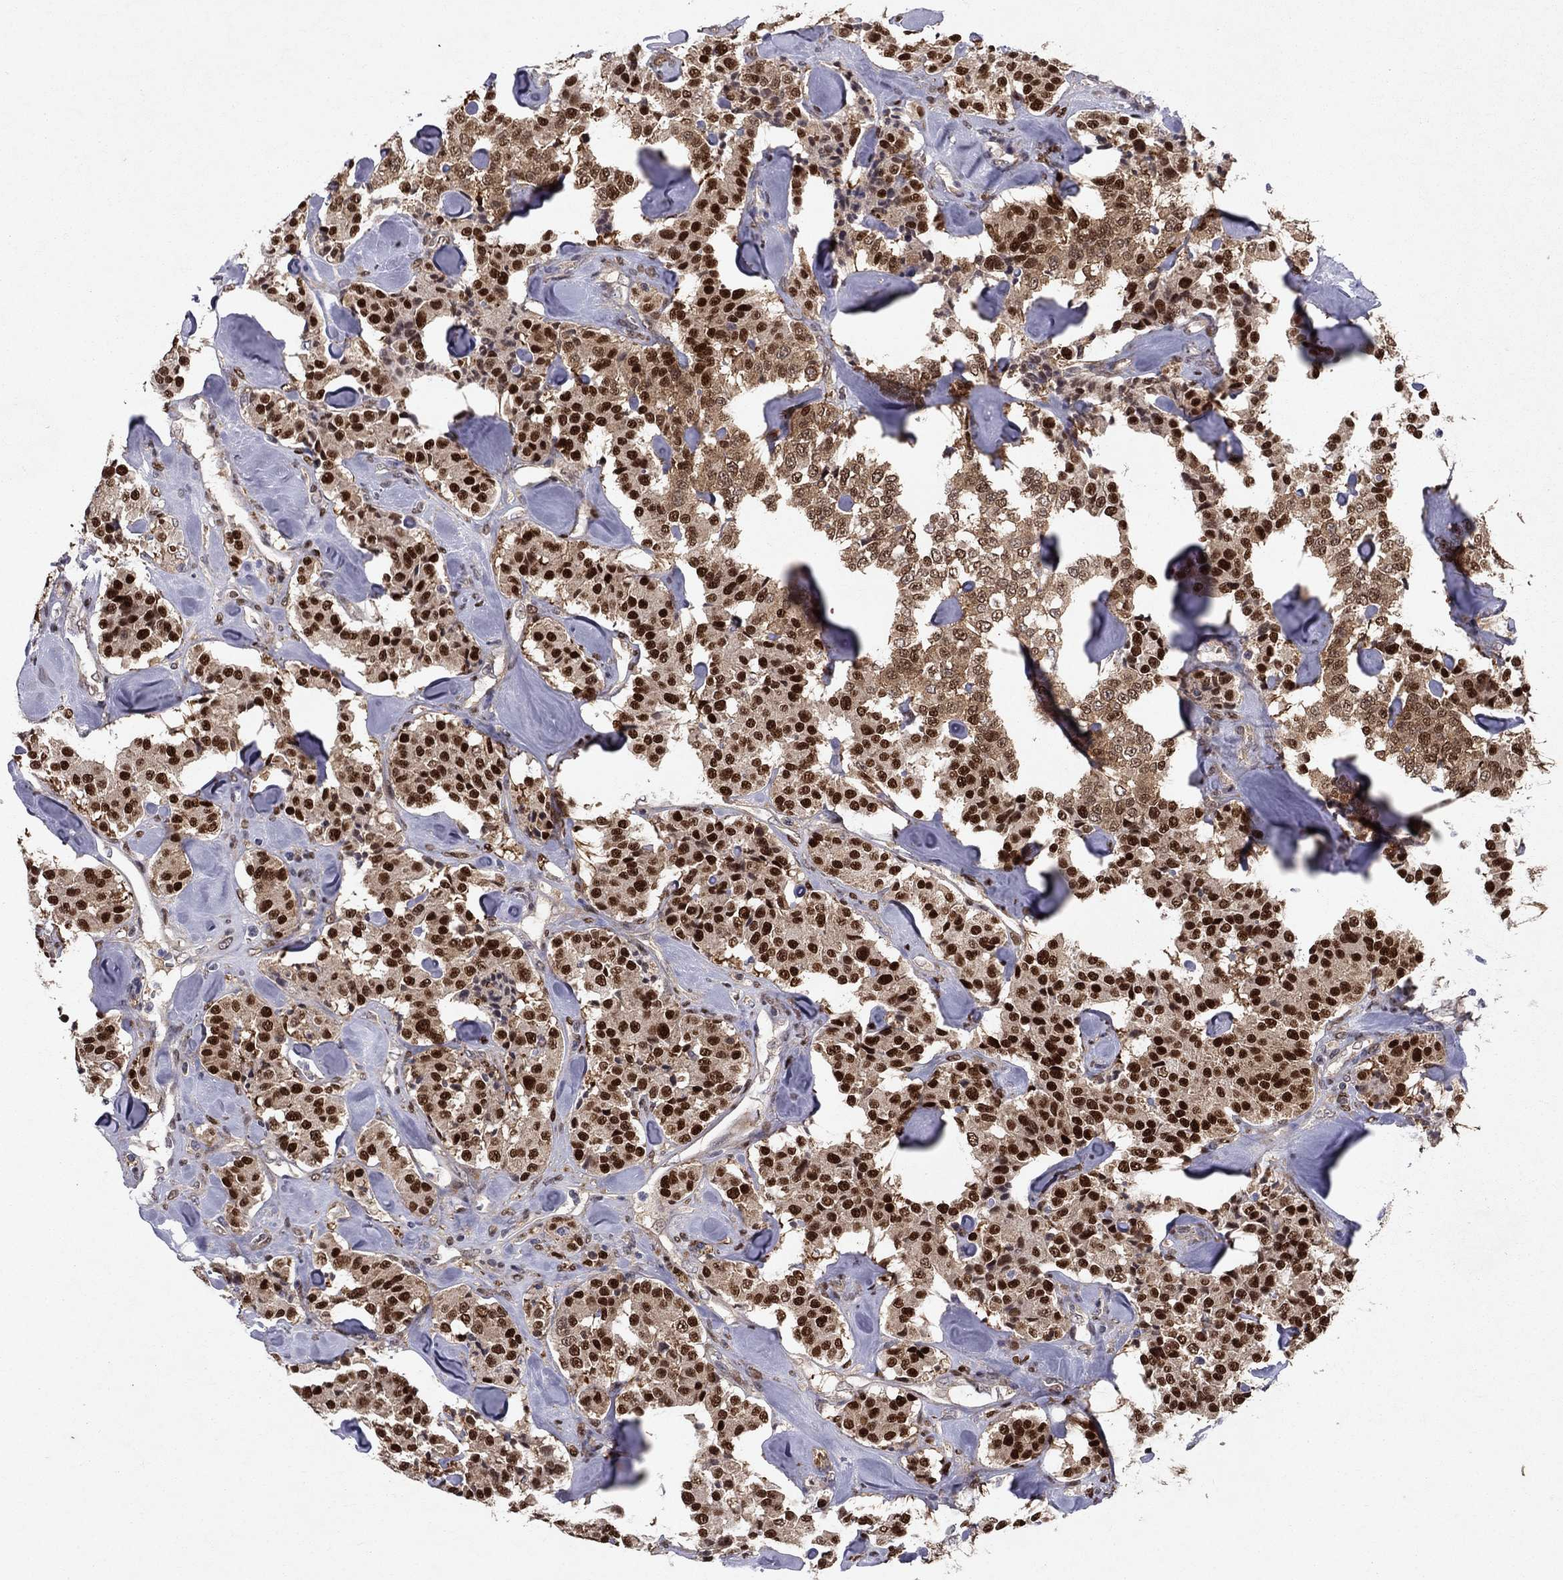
{"staining": {"intensity": "strong", "quantity": ">75%", "location": "nuclear"}, "tissue": "carcinoid", "cell_type": "Tumor cells", "image_type": "cancer", "snomed": [{"axis": "morphology", "description": "Carcinoid, malignant, NOS"}, {"axis": "topography", "description": "Pancreas"}], "caption": "This image exhibits immunohistochemistry (IHC) staining of human carcinoid, with high strong nuclear positivity in about >75% of tumor cells.", "gene": "CRTC1", "patient": {"sex": "male", "age": 41}}